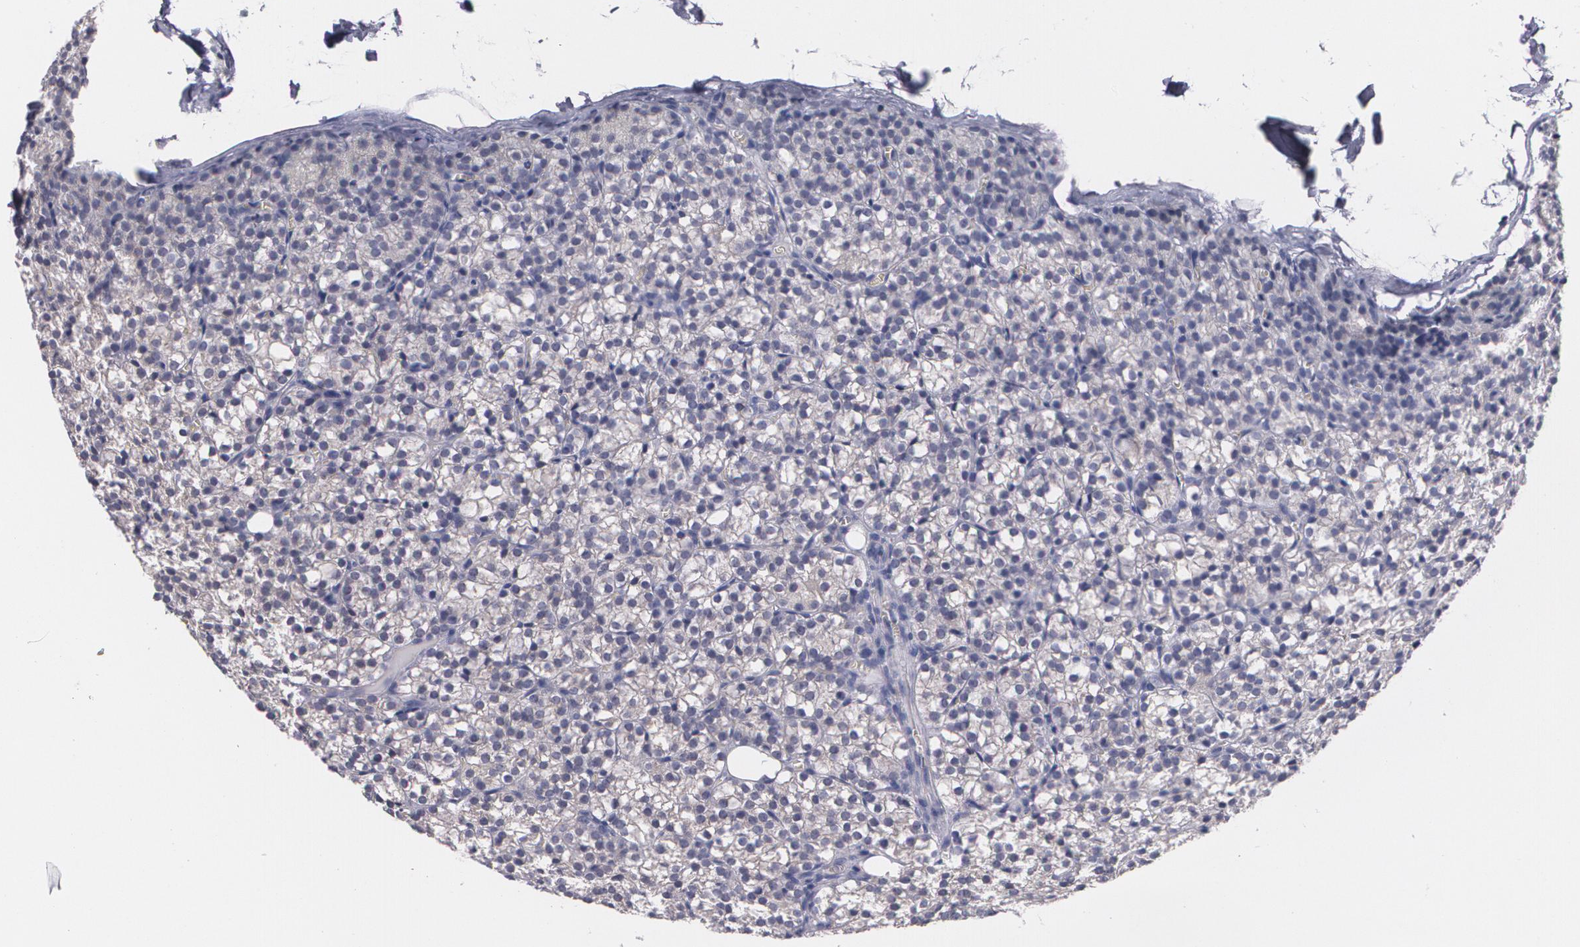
{"staining": {"intensity": "negative", "quantity": "none", "location": "none"}, "tissue": "parathyroid gland", "cell_type": "Glandular cells", "image_type": "normal", "snomed": [{"axis": "morphology", "description": "Normal tissue, NOS"}, {"axis": "topography", "description": "Parathyroid gland"}], "caption": "Protein analysis of benign parathyroid gland displays no significant positivity in glandular cells.", "gene": "HMMR", "patient": {"sex": "female", "age": 17}}